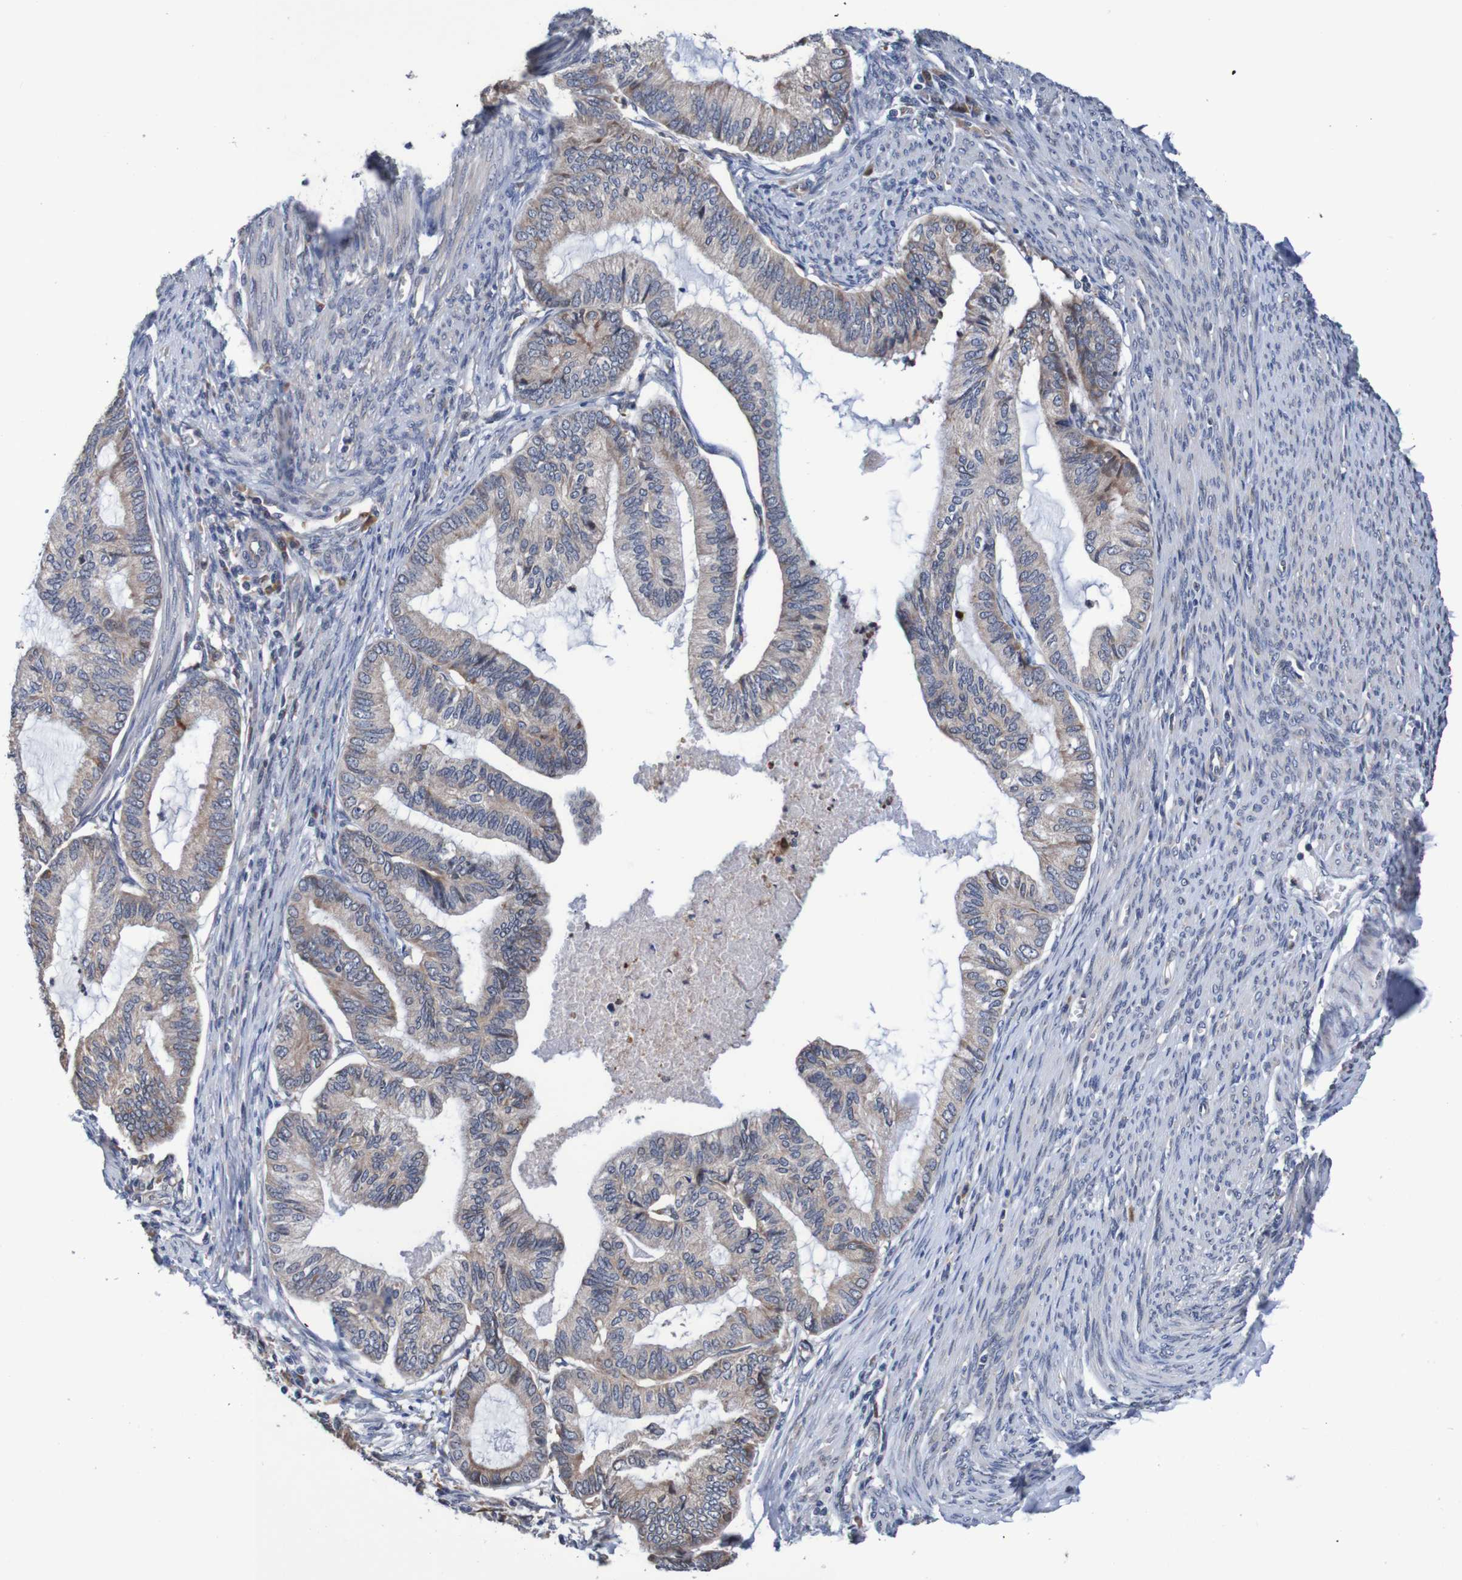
{"staining": {"intensity": "moderate", "quantity": "25%-75%", "location": "cytoplasmic/membranous"}, "tissue": "cervical cancer", "cell_type": "Tumor cells", "image_type": "cancer", "snomed": [{"axis": "morphology", "description": "Normal tissue, NOS"}, {"axis": "morphology", "description": "Adenocarcinoma, NOS"}, {"axis": "topography", "description": "Cervix"}, {"axis": "topography", "description": "Endometrium"}], "caption": "Protein expression by IHC shows moderate cytoplasmic/membranous positivity in about 25%-75% of tumor cells in cervical adenocarcinoma.", "gene": "FIBP", "patient": {"sex": "female", "age": 86}}